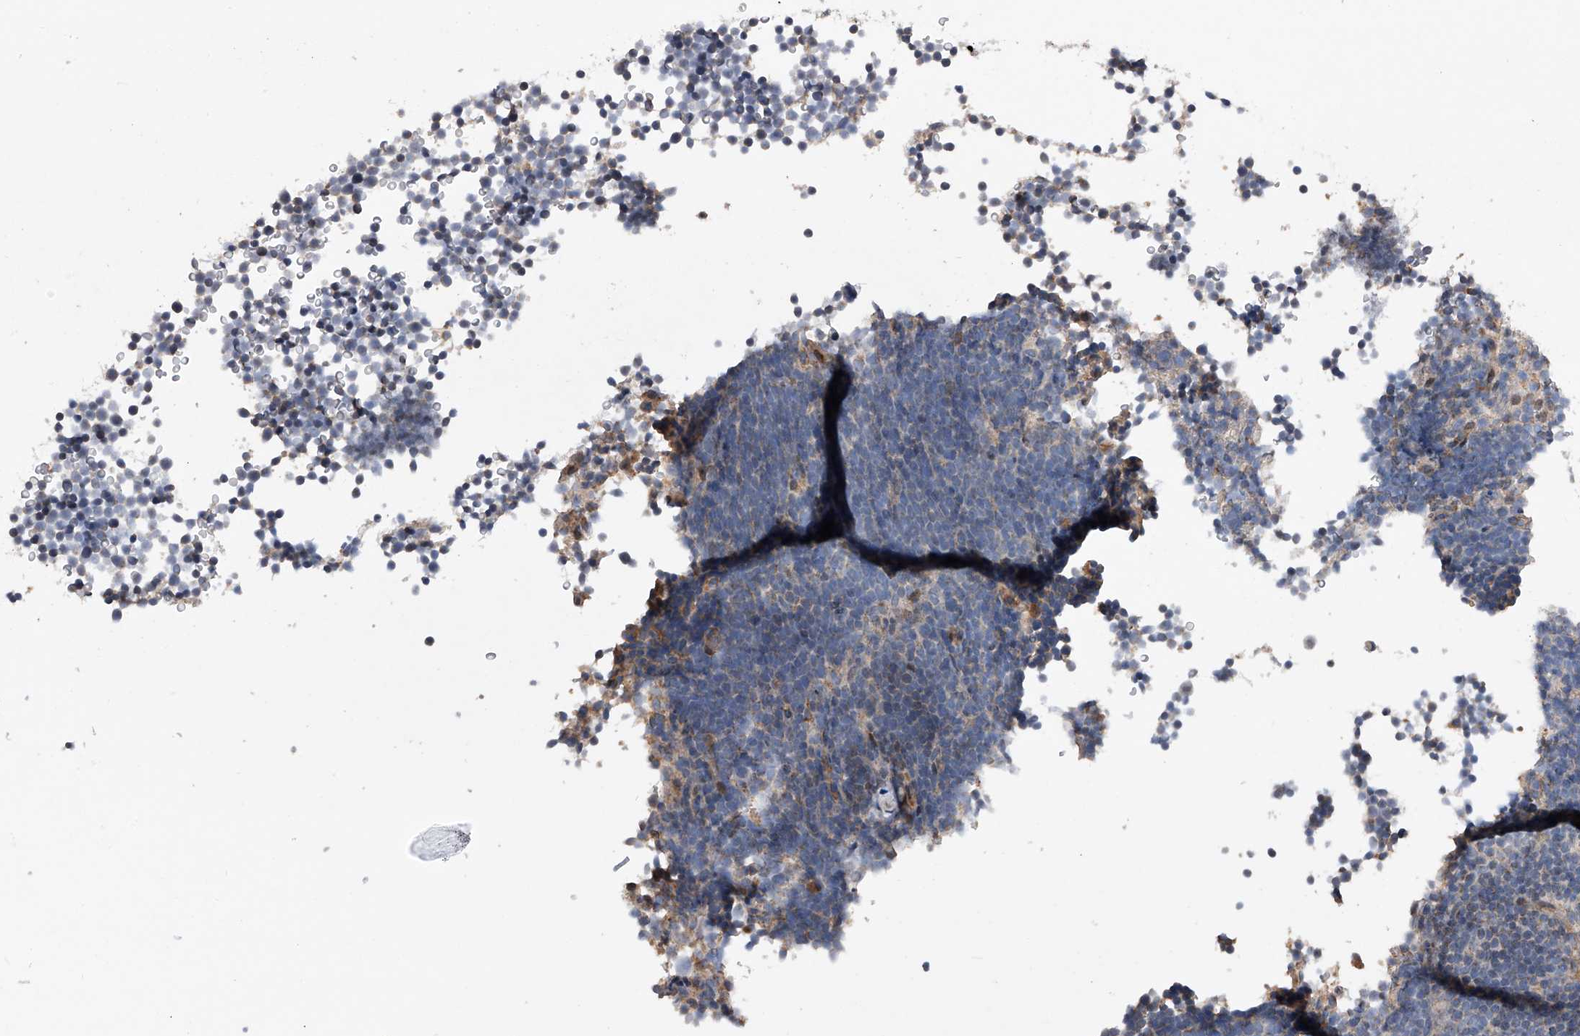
{"staining": {"intensity": "negative", "quantity": "none", "location": "none"}, "tissue": "lymphoma", "cell_type": "Tumor cells", "image_type": "cancer", "snomed": [{"axis": "morphology", "description": "Malignant lymphoma, non-Hodgkin's type, High grade"}, {"axis": "topography", "description": "Lymph node"}], "caption": "Immunohistochemistry (IHC) histopathology image of neoplastic tissue: human high-grade malignant lymphoma, non-Hodgkin's type stained with DAB shows no significant protein expression in tumor cells.", "gene": "CDH12", "patient": {"sex": "male", "age": 13}}